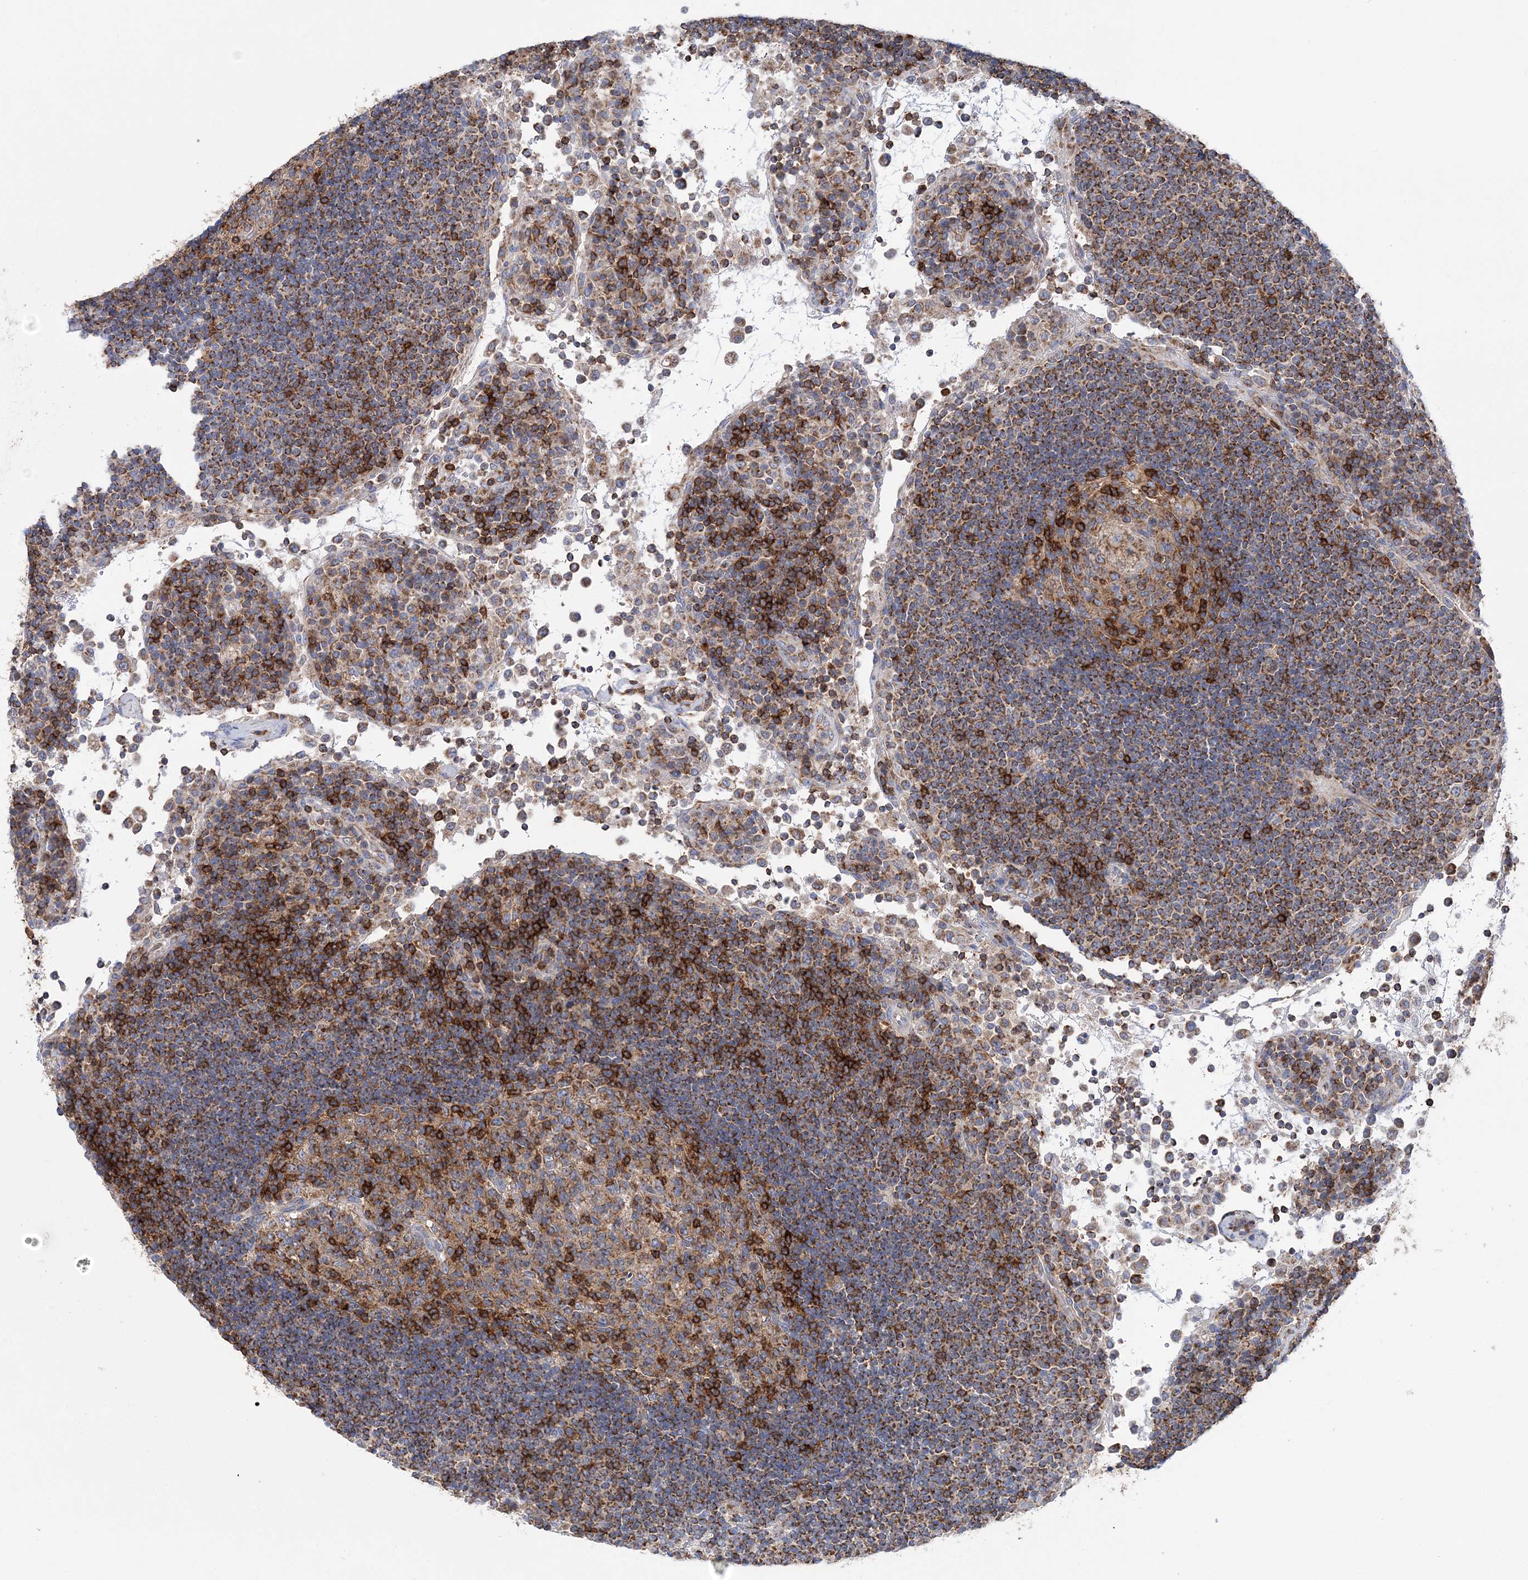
{"staining": {"intensity": "strong", "quantity": "25%-75%", "location": "cytoplasmic/membranous"}, "tissue": "lymph node", "cell_type": "Germinal center cells", "image_type": "normal", "snomed": [{"axis": "morphology", "description": "Normal tissue, NOS"}, {"axis": "topography", "description": "Lymph node"}], "caption": "Benign lymph node reveals strong cytoplasmic/membranous positivity in about 25%-75% of germinal center cells (IHC, brightfield microscopy, high magnification)..", "gene": "TTC32", "patient": {"sex": "female", "age": 53}}